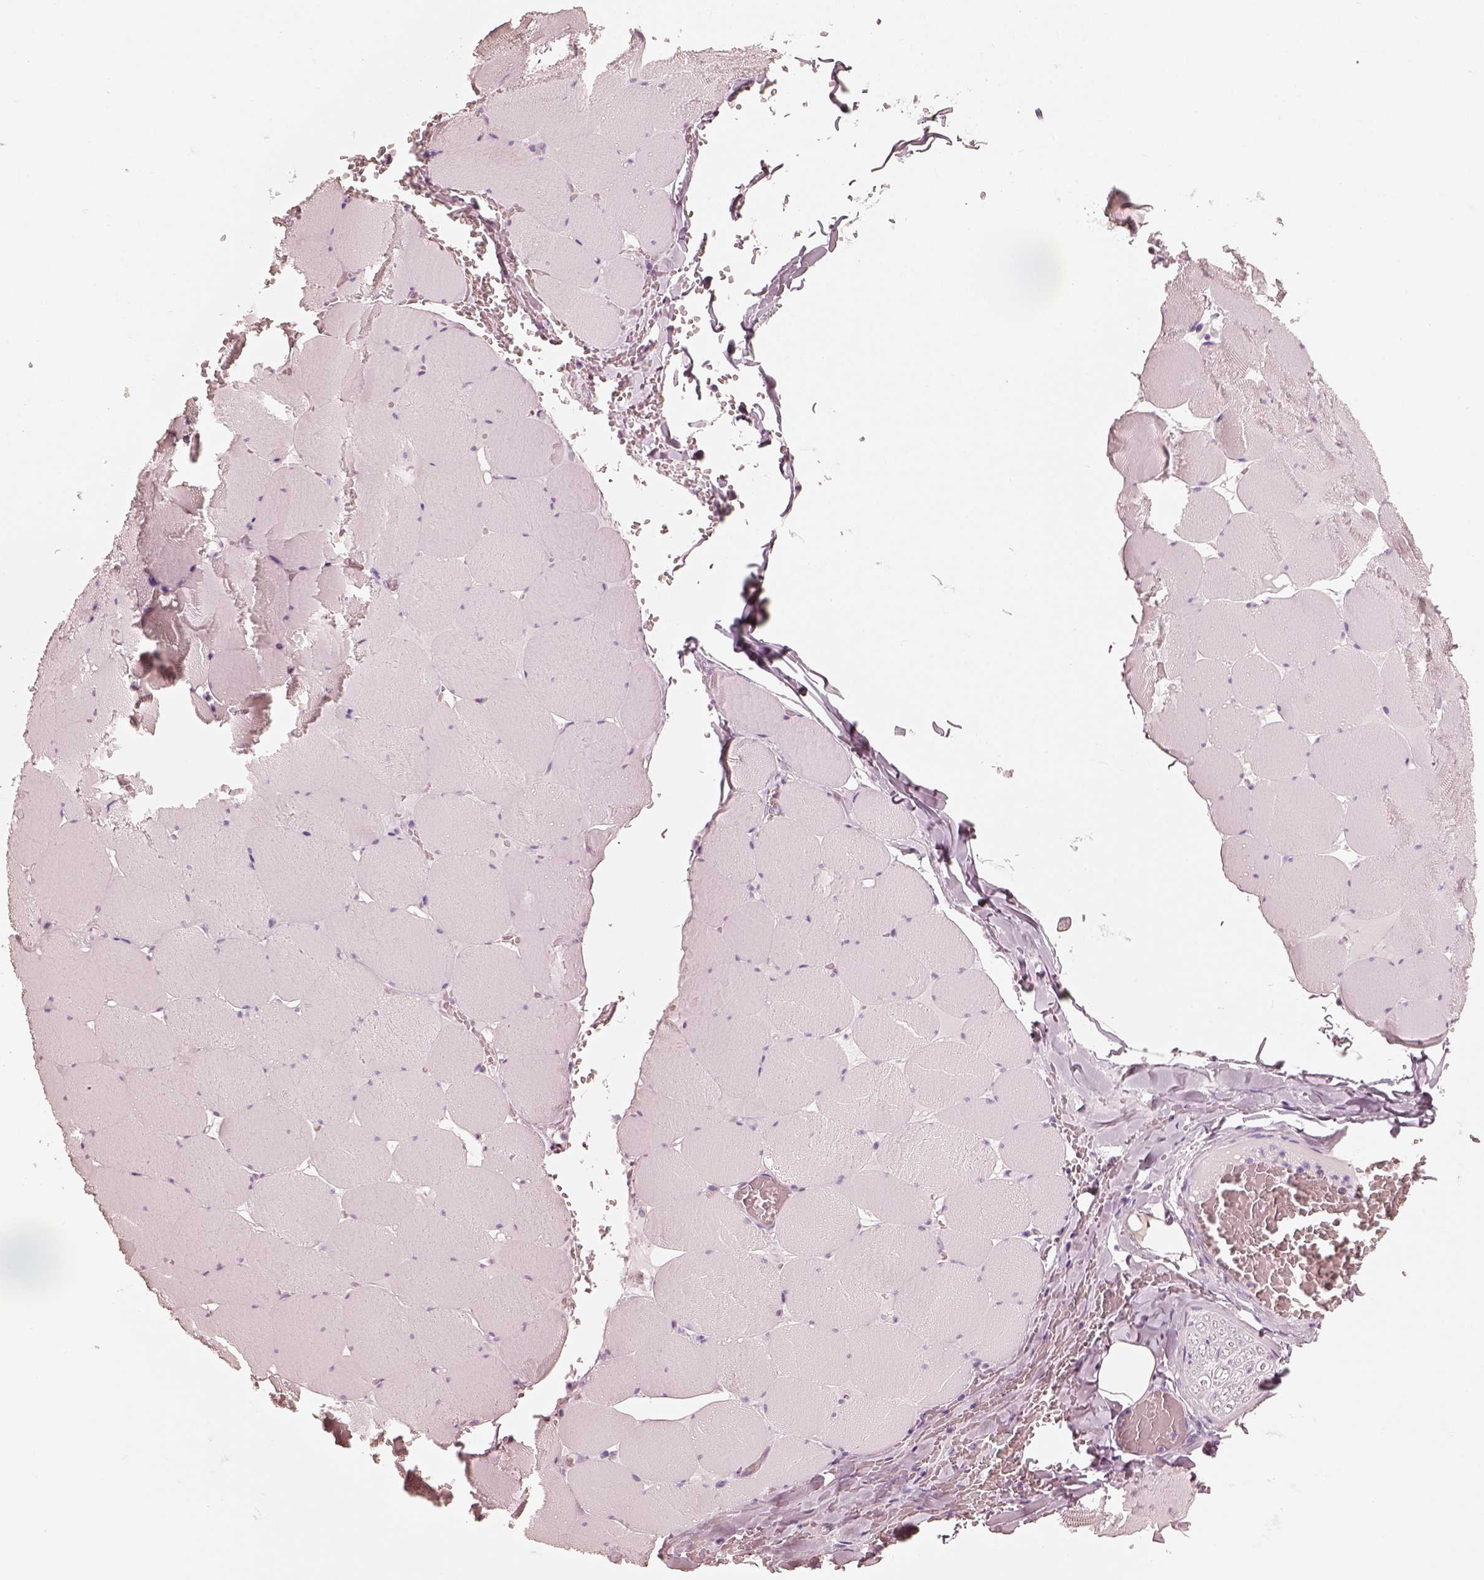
{"staining": {"intensity": "negative", "quantity": "none", "location": "none"}, "tissue": "skeletal muscle", "cell_type": "Myocytes", "image_type": "normal", "snomed": [{"axis": "morphology", "description": "Normal tissue, NOS"}, {"axis": "morphology", "description": "Malignant melanoma, Metastatic site"}, {"axis": "topography", "description": "Skeletal muscle"}], "caption": "Histopathology image shows no protein staining in myocytes of unremarkable skeletal muscle.", "gene": "R3HDML", "patient": {"sex": "male", "age": 50}}